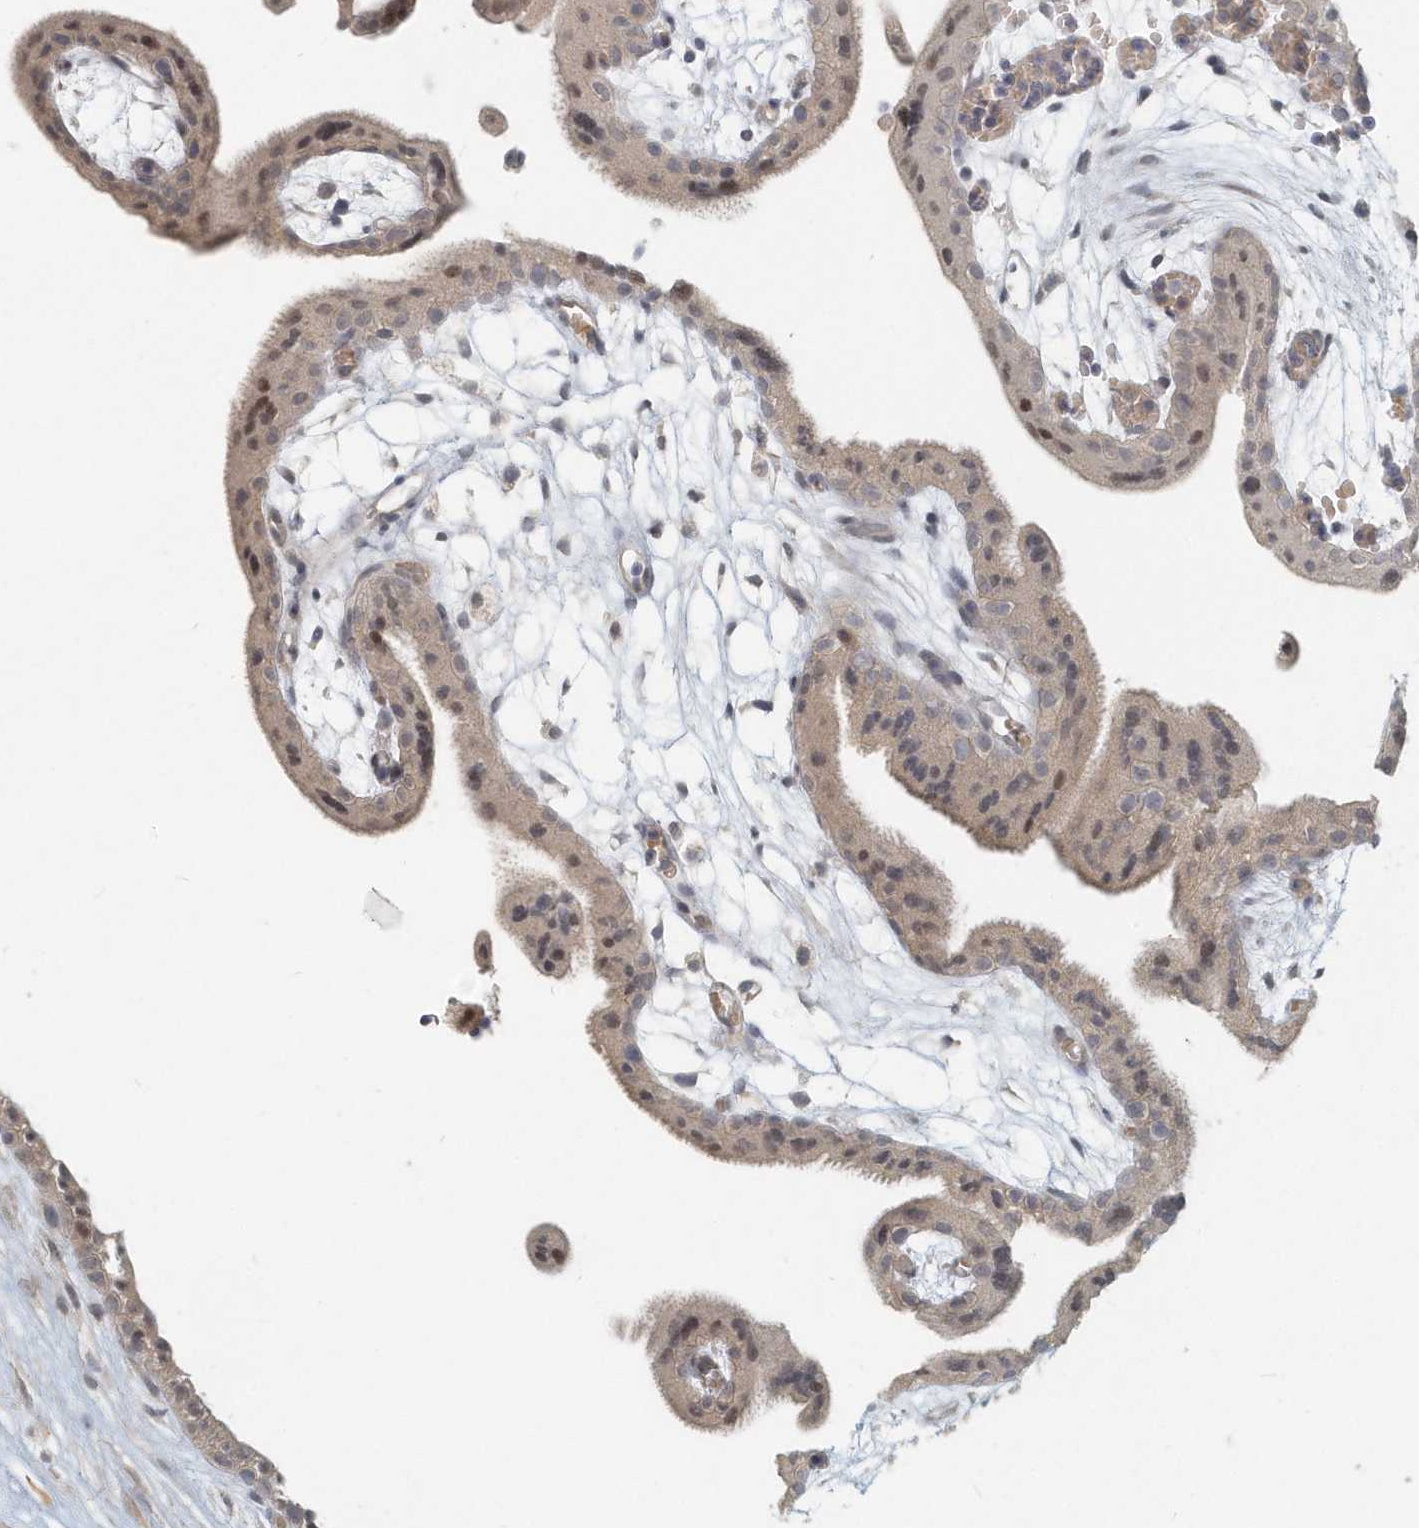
{"staining": {"intensity": "moderate", "quantity": ">75%", "location": "cytoplasmic/membranous,nuclear"}, "tissue": "placenta", "cell_type": "Decidual cells", "image_type": "normal", "snomed": [{"axis": "morphology", "description": "Normal tissue, NOS"}, {"axis": "topography", "description": "Placenta"}], "caption": "Decidual cells display medium levels of moderate cytoplasmic/membranous,nuclear positivity in about >75% of cells in benign placenta. The staining was performed using DAB (3,3'-diaminobenzidine) to visualize the protein expression in brown, while the nuclei were stained in blue with hematoxylin (Magnification: 20x).", "gene": "NAPB", "patient": {"sex": "female", "age": 18}}